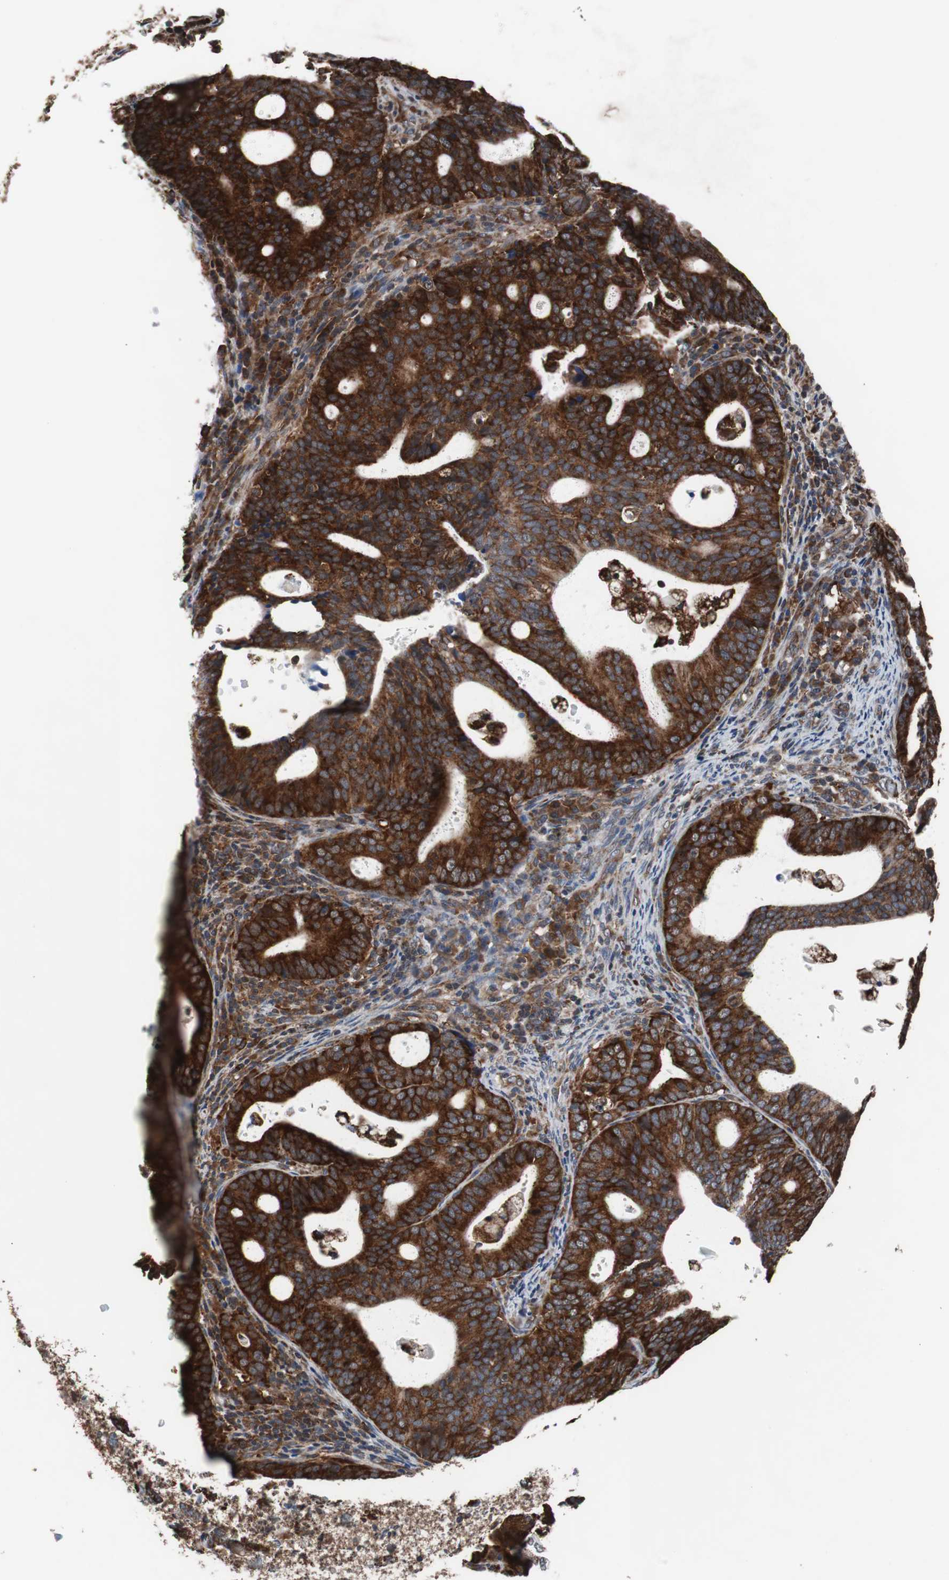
{"staining": {"intensity": "strong", "quantity": ">75%", "location": "cytoplasmic/membranous"}, "tissue": "endometrial cancer", "cell_type": "Tumor cells", "image_type": "cancer", "snomed": [{"axis": "morphology", "description": "Adenocarcinoma, NOS"}, {"axis": "topography", "description": "Uterus"}], "caption": "IHC (DAB) staining of adenocarcinoma (endometrial) reveals strong cytoplasmic/membranous protein positivity in about >75% of tumor cells. (Stains: DAB in brown, nuclei in blue, Microscopy: brightfield microscopy at high magnification).", "gene": "USP10", "patient": {"sex": "female", "age": 83}}